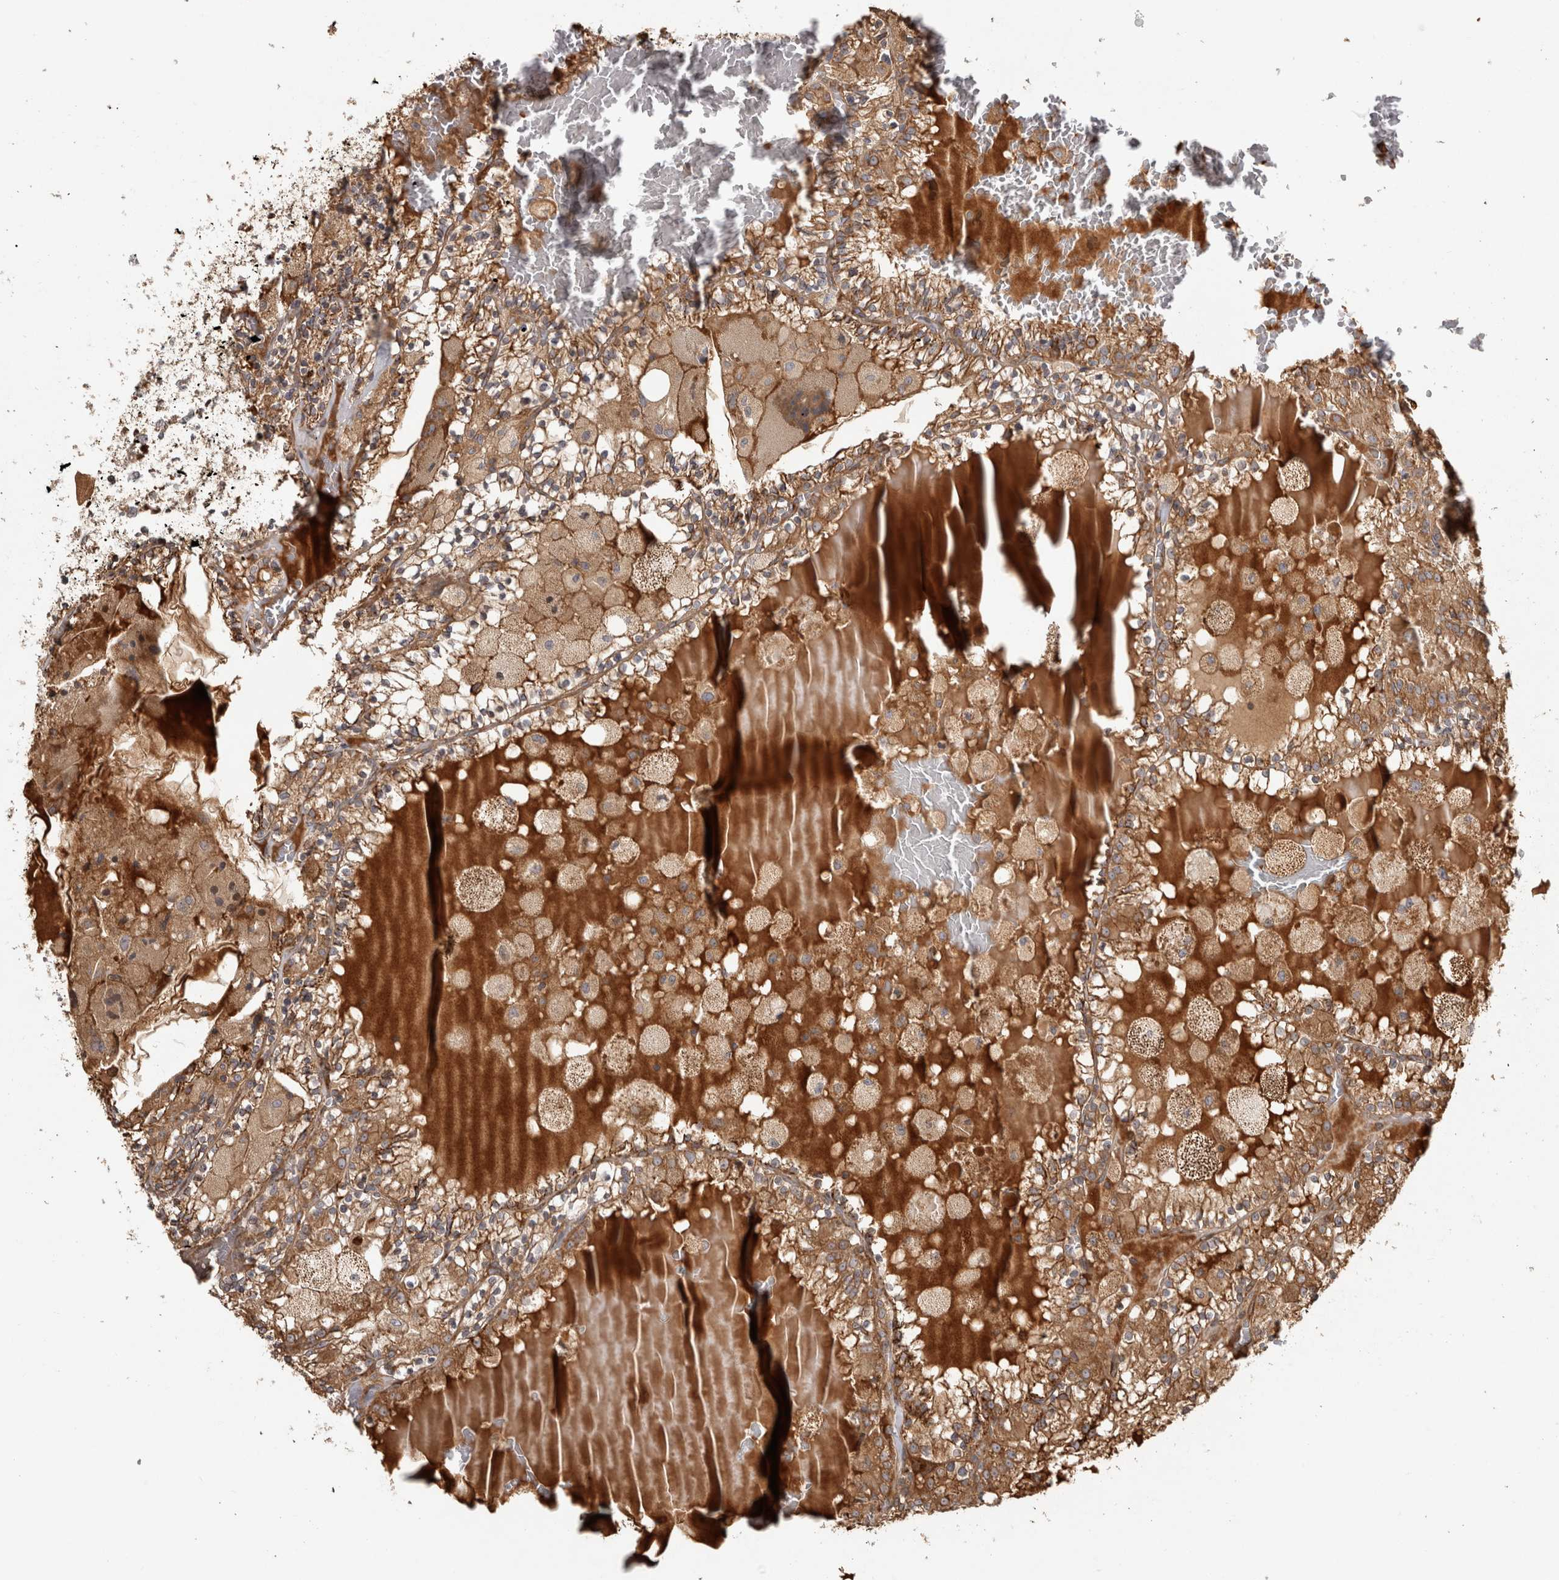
{"staining": {"intensity": "moderate", "quantity": ">75%", "location": "cytoplasmic/membranous"}, "tissue": "renal cancer", "cell_type": "Tumor cells", "image_type": "cancer", "snomed": [{"axis": "morphology", "description": "Adenocarcinoma, NOS"}, {"axis": "topography", "description": "Kidney"}], "caption": "Protein expression analysis of renal cancer (adenocarcinoma) shows moderate cytoplasmic/membranous expression in about >75% of tumor cells.", "gene": "CAMSAP2", "patient": {"sex": "female", "age": 56}}